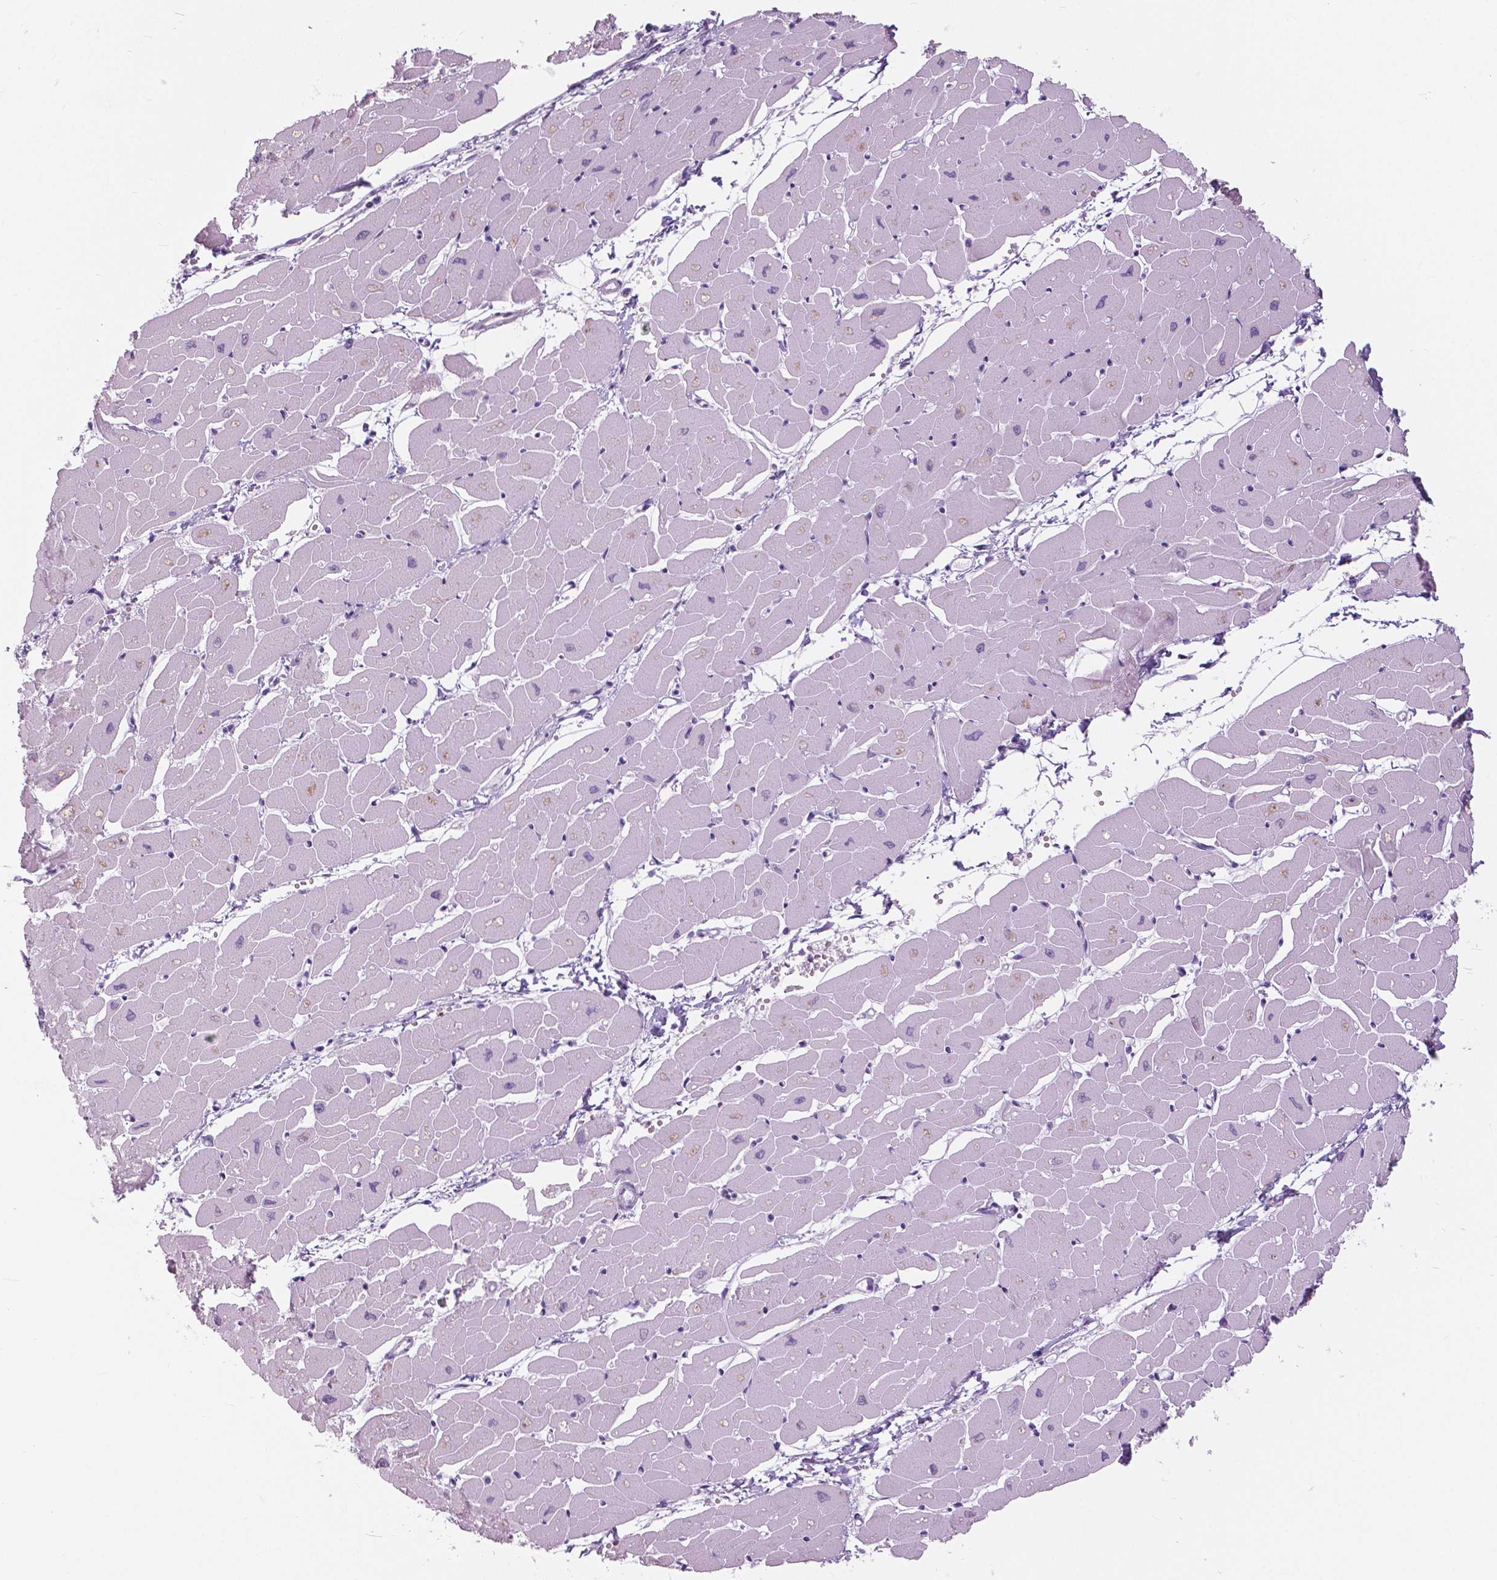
{"staining": {"intensity": "negative", "quantity": "none", "location": "none"}, "tissue": "heart muscle", "cell_type": "Cardiomyocytes", "image_type": "normal", "snomed": [{"axis": "morphology", "description": "Normal tissue, NOS"}, {"axis": "topography", "description": "Heart"}], "caption": "Immunohistochemical staining of normal human heart muscle exhibits no significant staining in cardiomyocytes.", "gene": "SFTPD", "patient": {"sex": "male", "age": 57}}